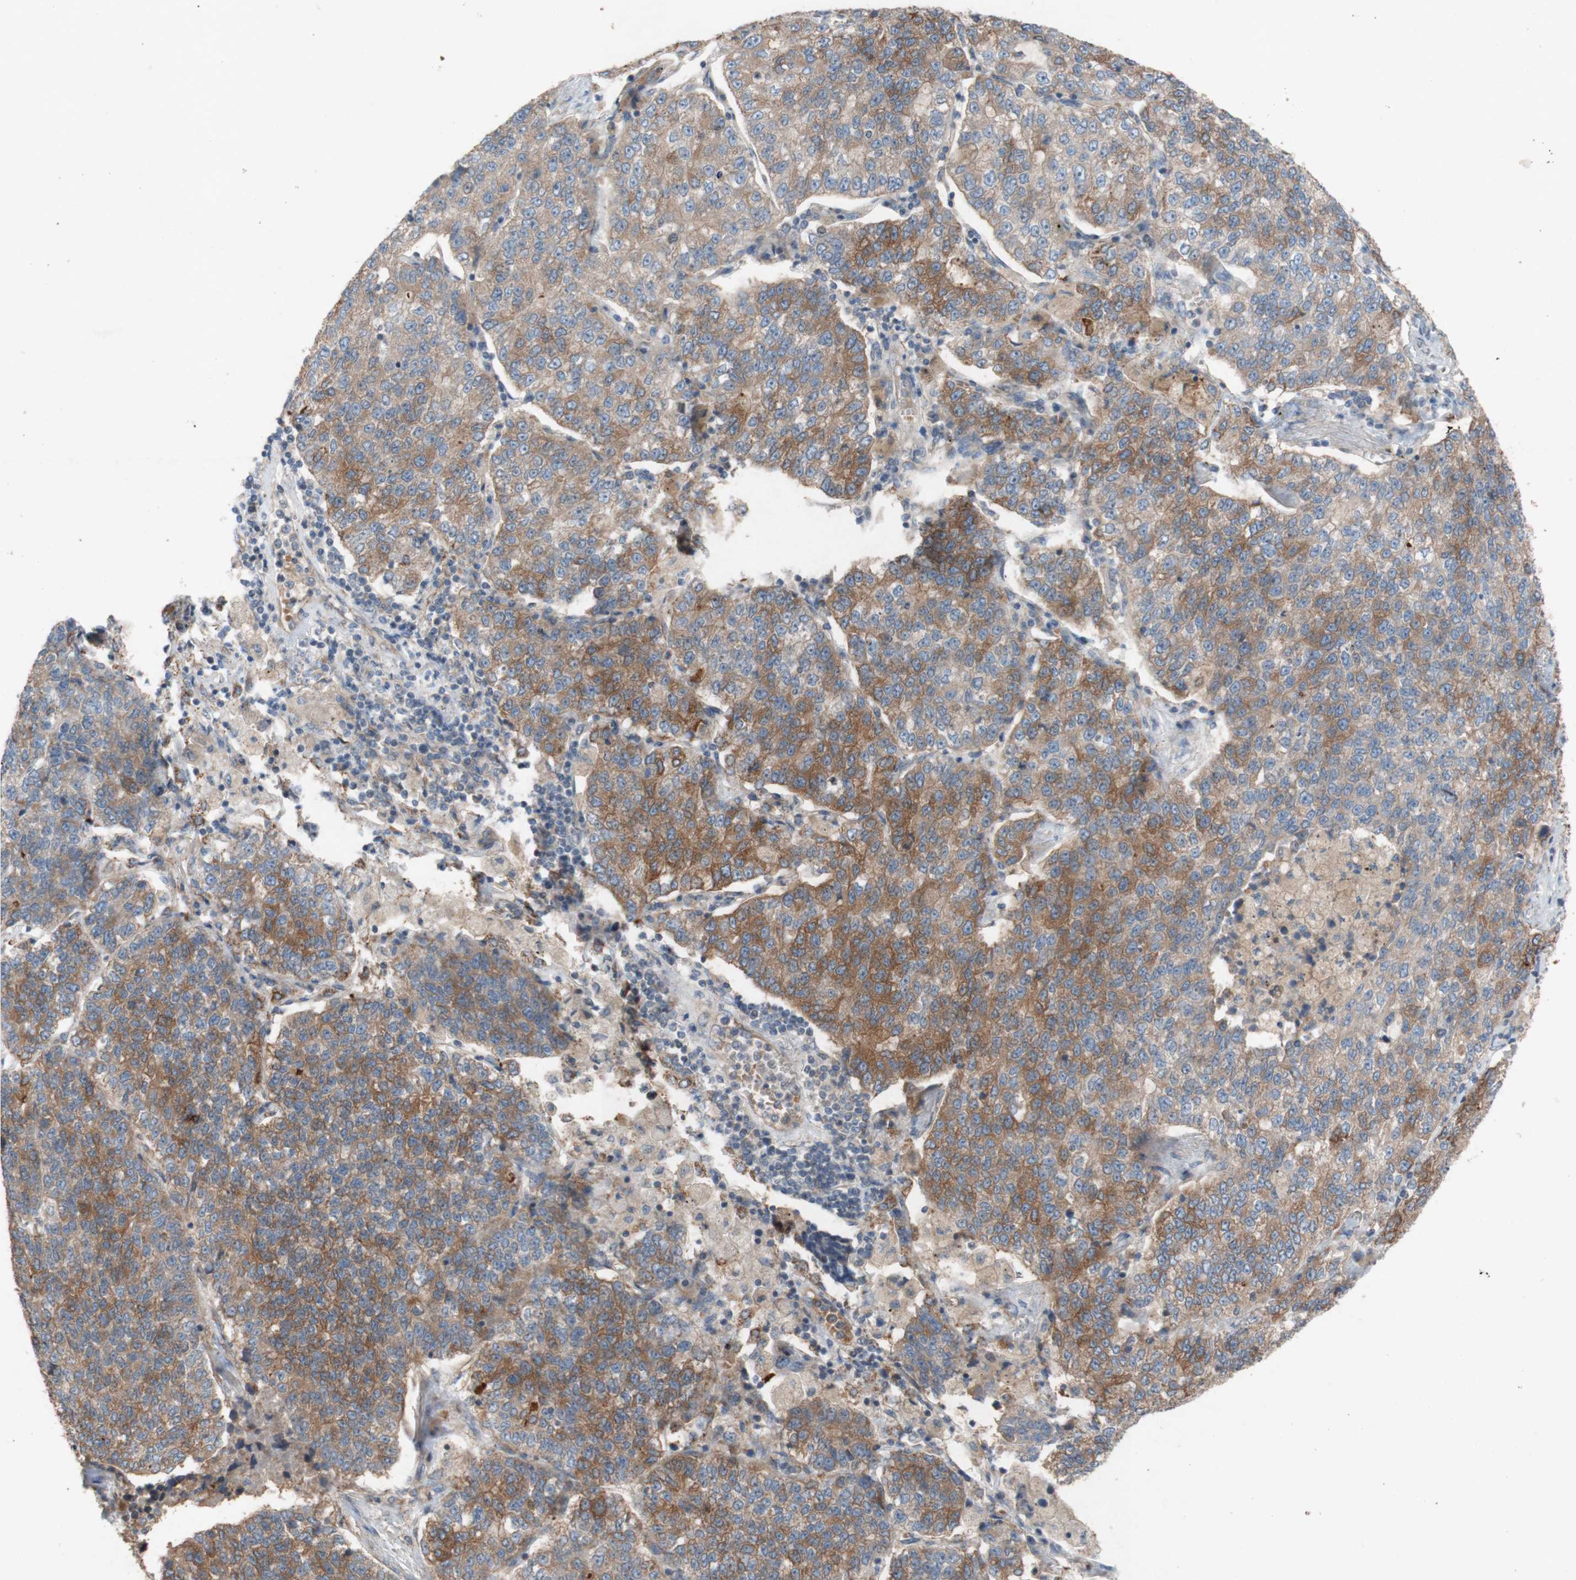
{"staining": {"intensity": "moderate", "quantity": ">75%", "location": "cytoplasmic/membranous"}, "tissue": "lung cancer", "cell_type": "Tumor cells", "image_type": "cancer", "snomed": [{"axis": "morphology", "description": "Adenocarcinoma, NOS"}, {"axis": "topography", "description": "Lung"}], "caption": "Tumor cells display medium levels of moderate cytoplasmic/membranous staining in about >75% of cells in human lung adenocarcinoma.", "gene": "TST", "patient": {"sex": "male", "age": 49}}